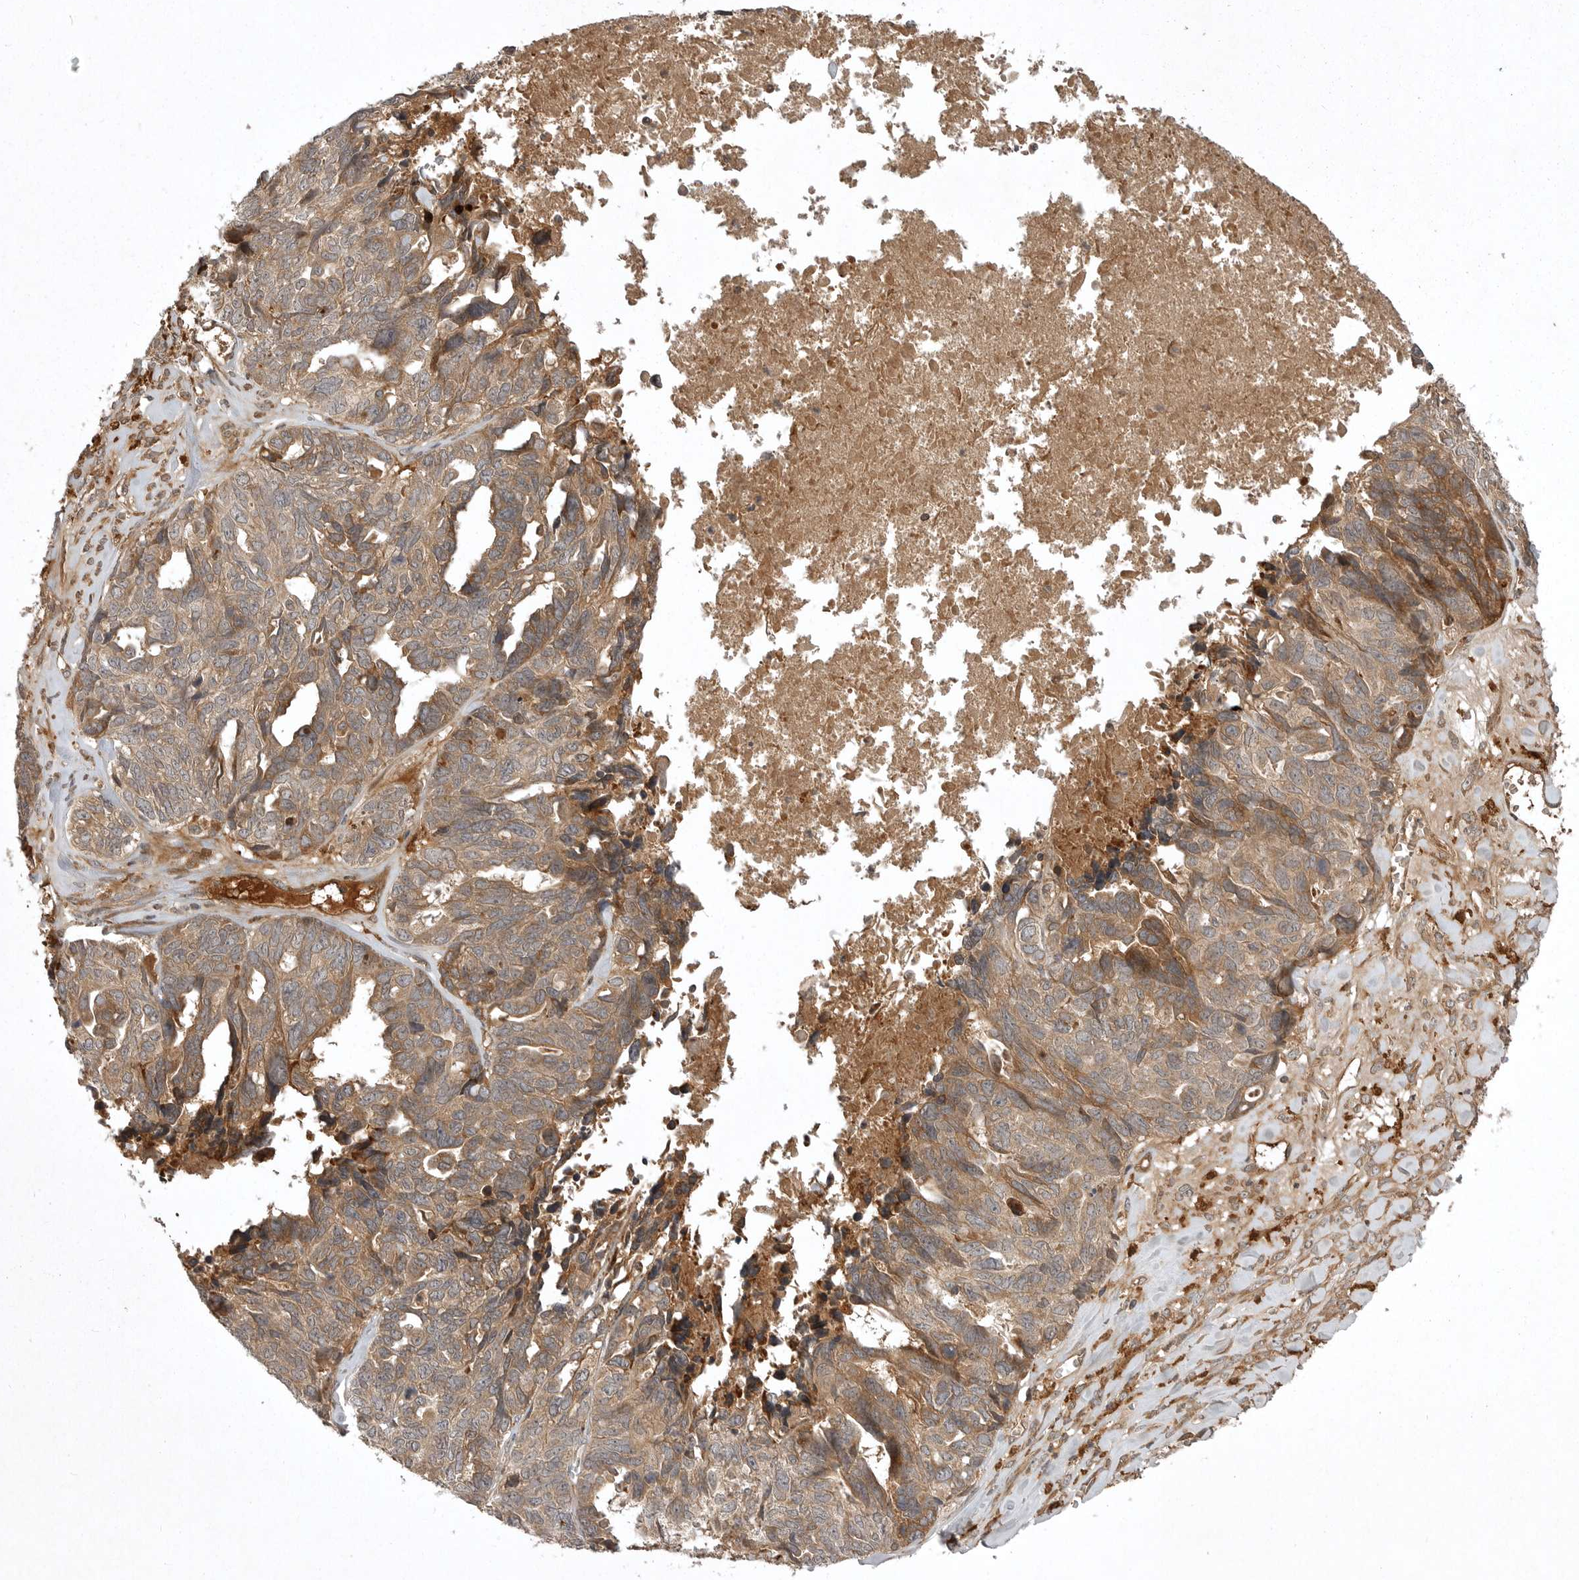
{"staining": {"intensity": "moderate", "quantity": ">75%", "location": "cytoplasmic/membranous"}, "tissue": "ovarian cancer", "cell_type": "Tumor cells", "image_type": "cancer", "snomed": [{"axis": "morphology", "description": "Cystadenocarcinoma, serous, NOS"}, {"axis": "topography", "description": "Ovary"}], "caption": "An IHC image of neoplastic tissue is shown. Protein staining in brown highlights moderate cytoplasmic/membranous positivity in ovarian cancer (serous cystadenocarcinoma) within tumor cells.", "gene": "GPR31", "patient": {"sex": "female", "age": 79}}